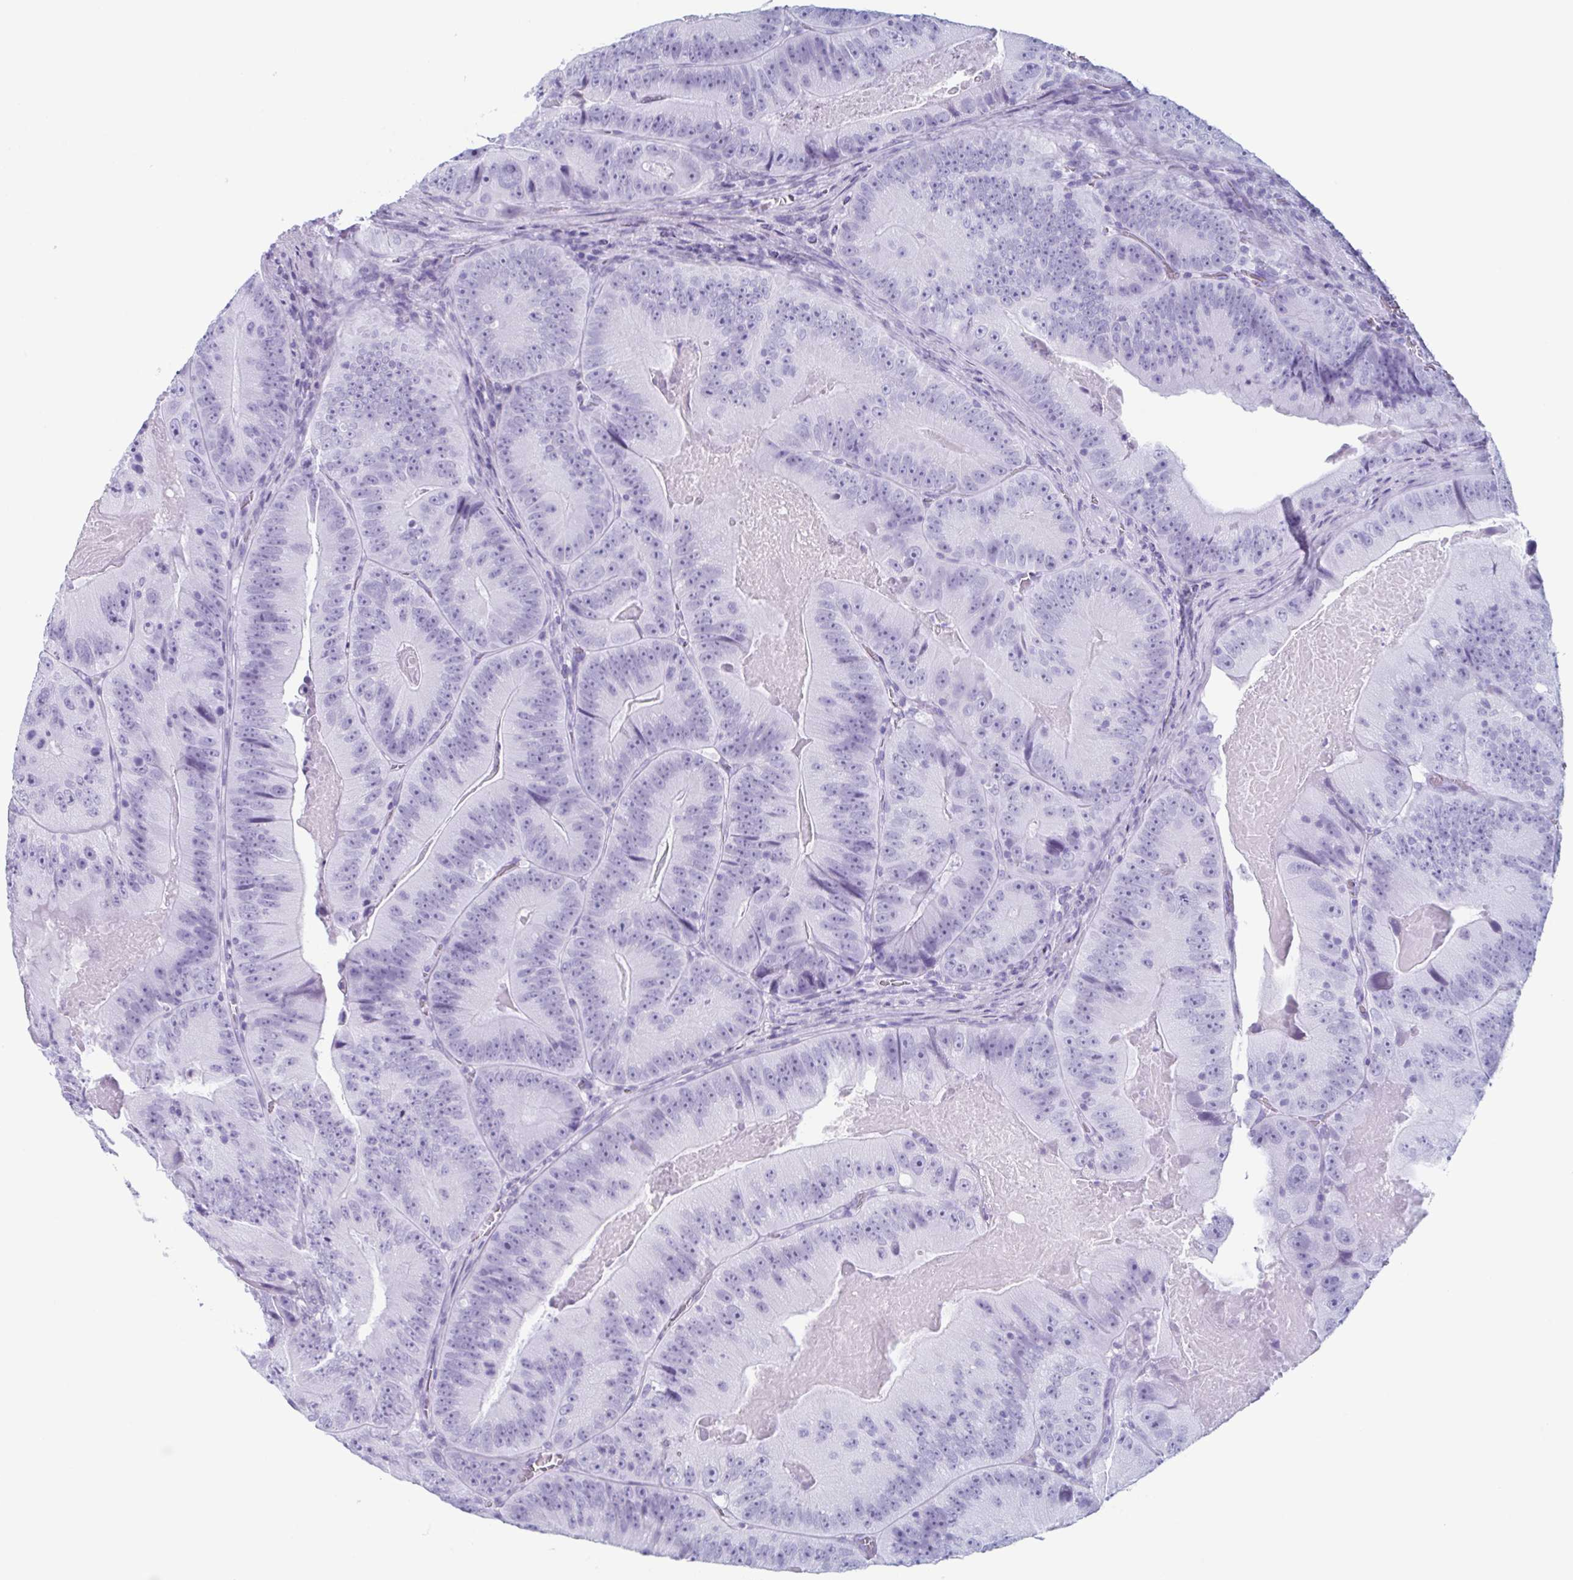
{"staining": {"intensity": "negative", "quantity": "none", "location": "none"}, "tissue": "colorectal cancer", "cell_type": "Tumor cells", "image_type": "cancer", "snomed": [{"axis": "morphology", "description": "Adenocarcinoma, NOS"}, {"axis": "topography", "description": "Colon"}], "caption": "This is an IHC image of colorectal cancer (adenocarcinoma). There is no positivity in tumor cells.", "gene": "ENKUR", "patient": {"sex": "female", "age": 86}}